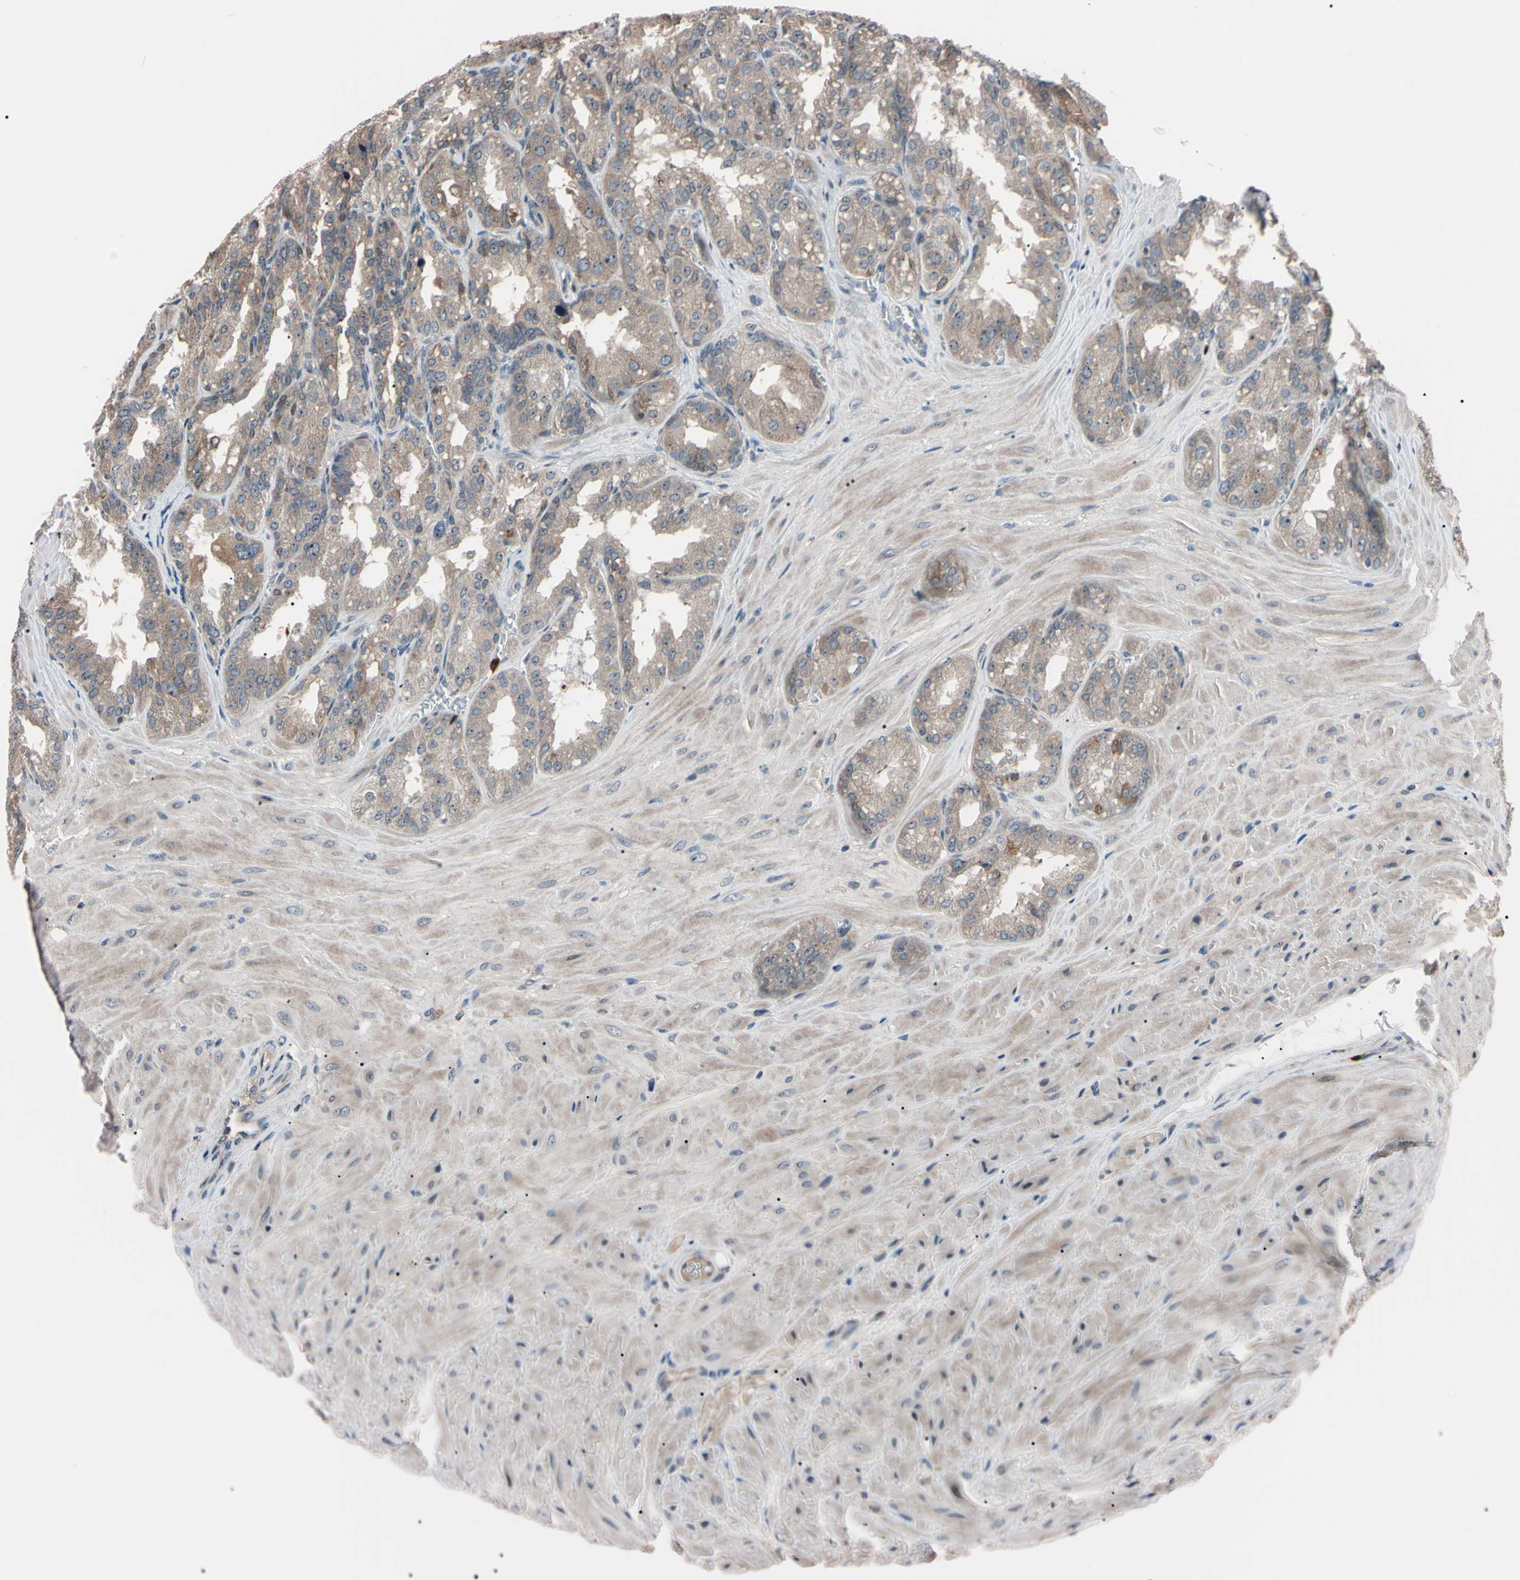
{"staining": {"intensity": "moderate", "quantity": "25%-75%", "location": "cytoplasmic/membranous"}, "tissue": "seminal vesicle", "cell_type": "Glandular cells", "image_type": "normal", "snomed": [{"axis": "morphology", "description": "Normal tissue, NOS"}, {"axis": "topography", "description": "Prostate"}, {"axis": "topography", "description": "Seminal veicle"}], "caption": "Immunohistochemical staining of unremarkable seminal vesicle exhibits medium levels of moderate cytoplasmic/membranous staining in about 25%-75% of glandular cells.", "gene": "TRAF5", "patient": {"sex": "male", "age": 51}}